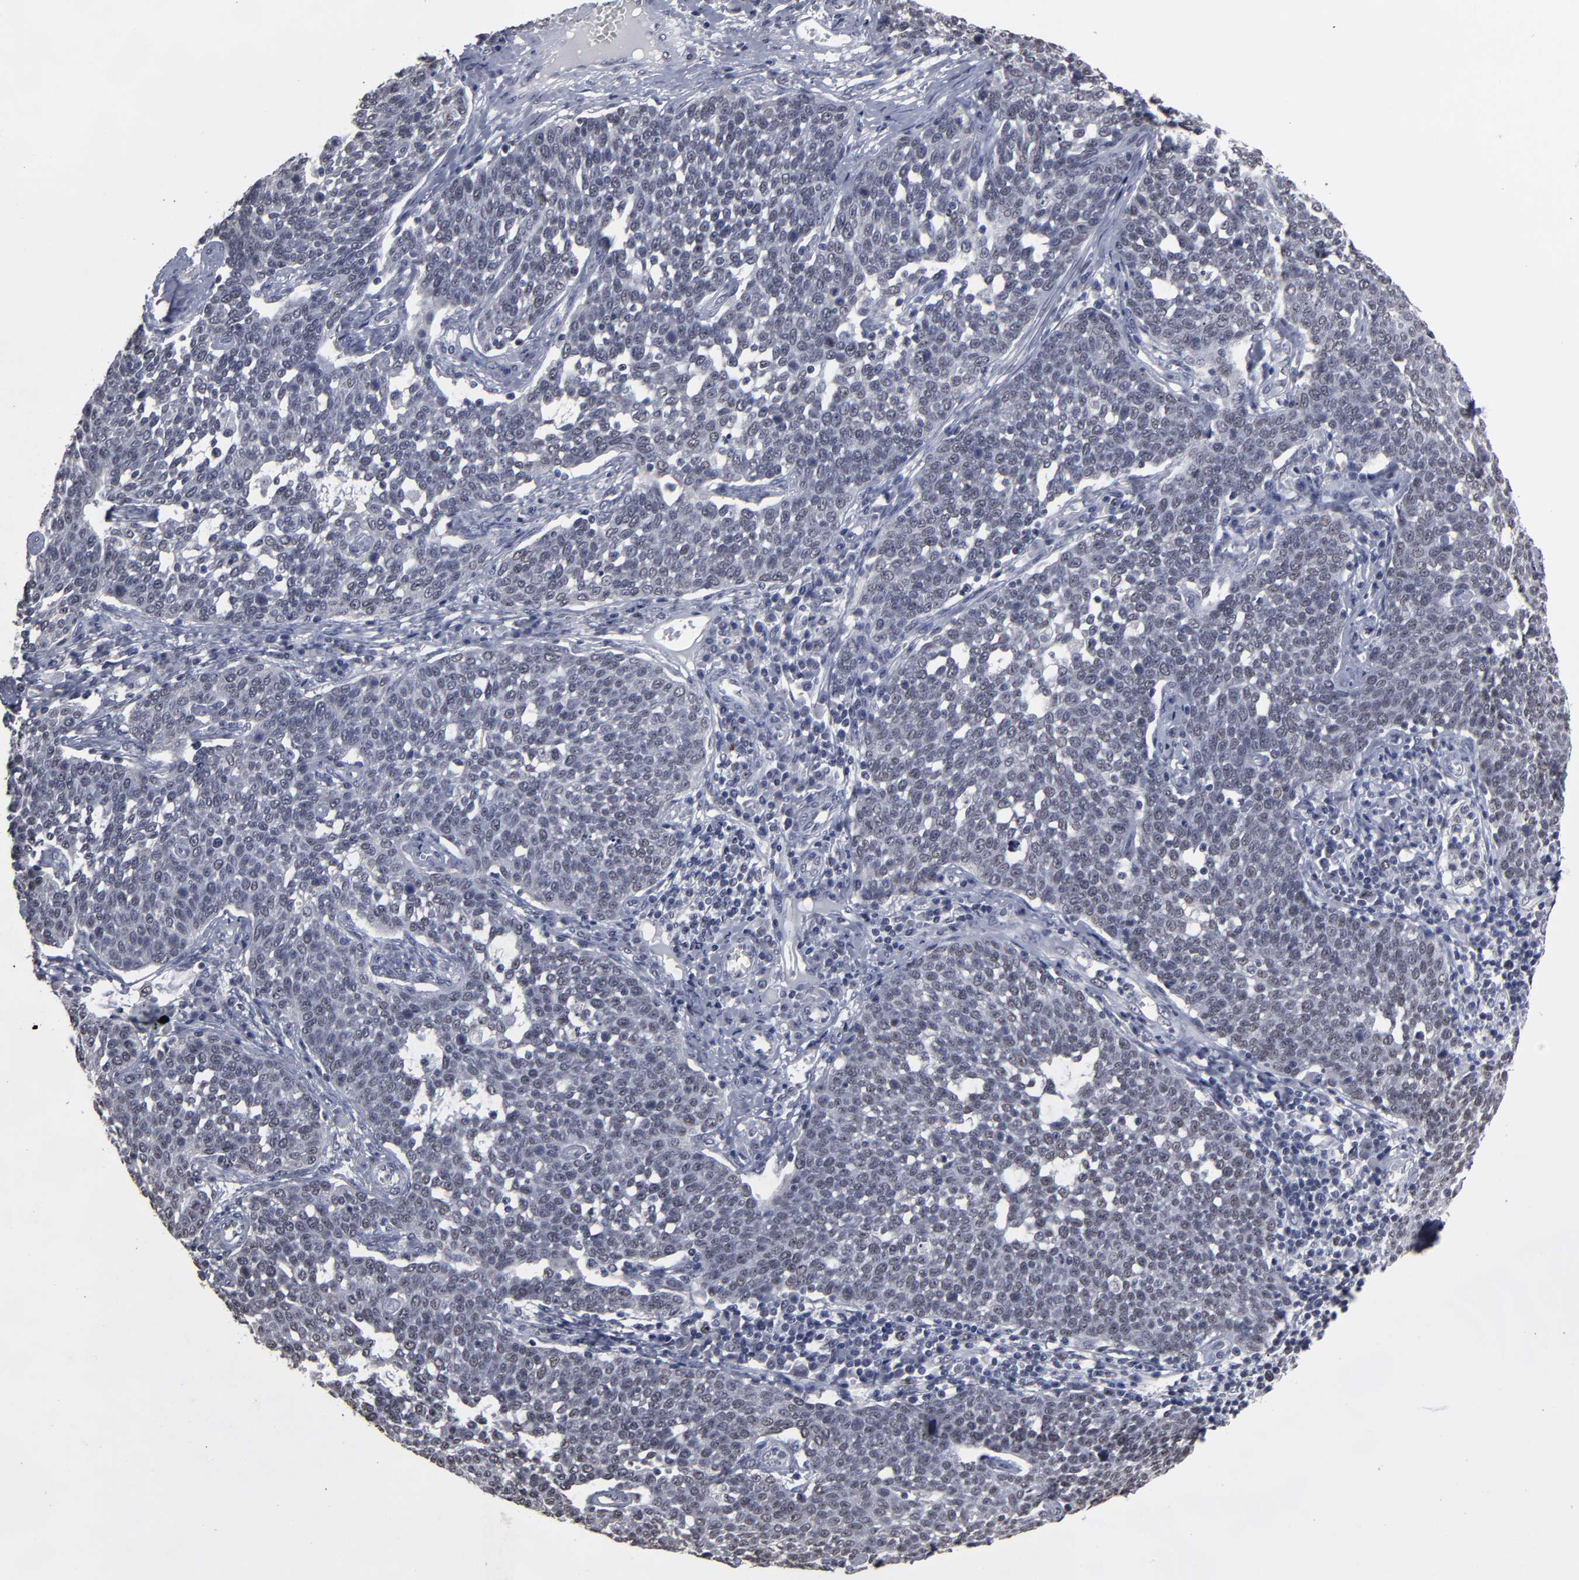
{"staining": {"intensity": "negative", "quantity": "none", "location": "none"}, "tissue": "cervical cancer", "cell_type": "Tumor cells", "image_type": "cancer", "snomed": [{"axis": "morphology", "description": "Squamous cell carcinoma, NOS"}, {"axis": "topography", "description": "Cervix"}], "caption": "Cervical cancer (squamous cell carcinoma) stained for a protein using IHC demonstrates no positivity tumor cells.", "gene": "SSRP1", "patient": {"sex": "female", "age": 34}}